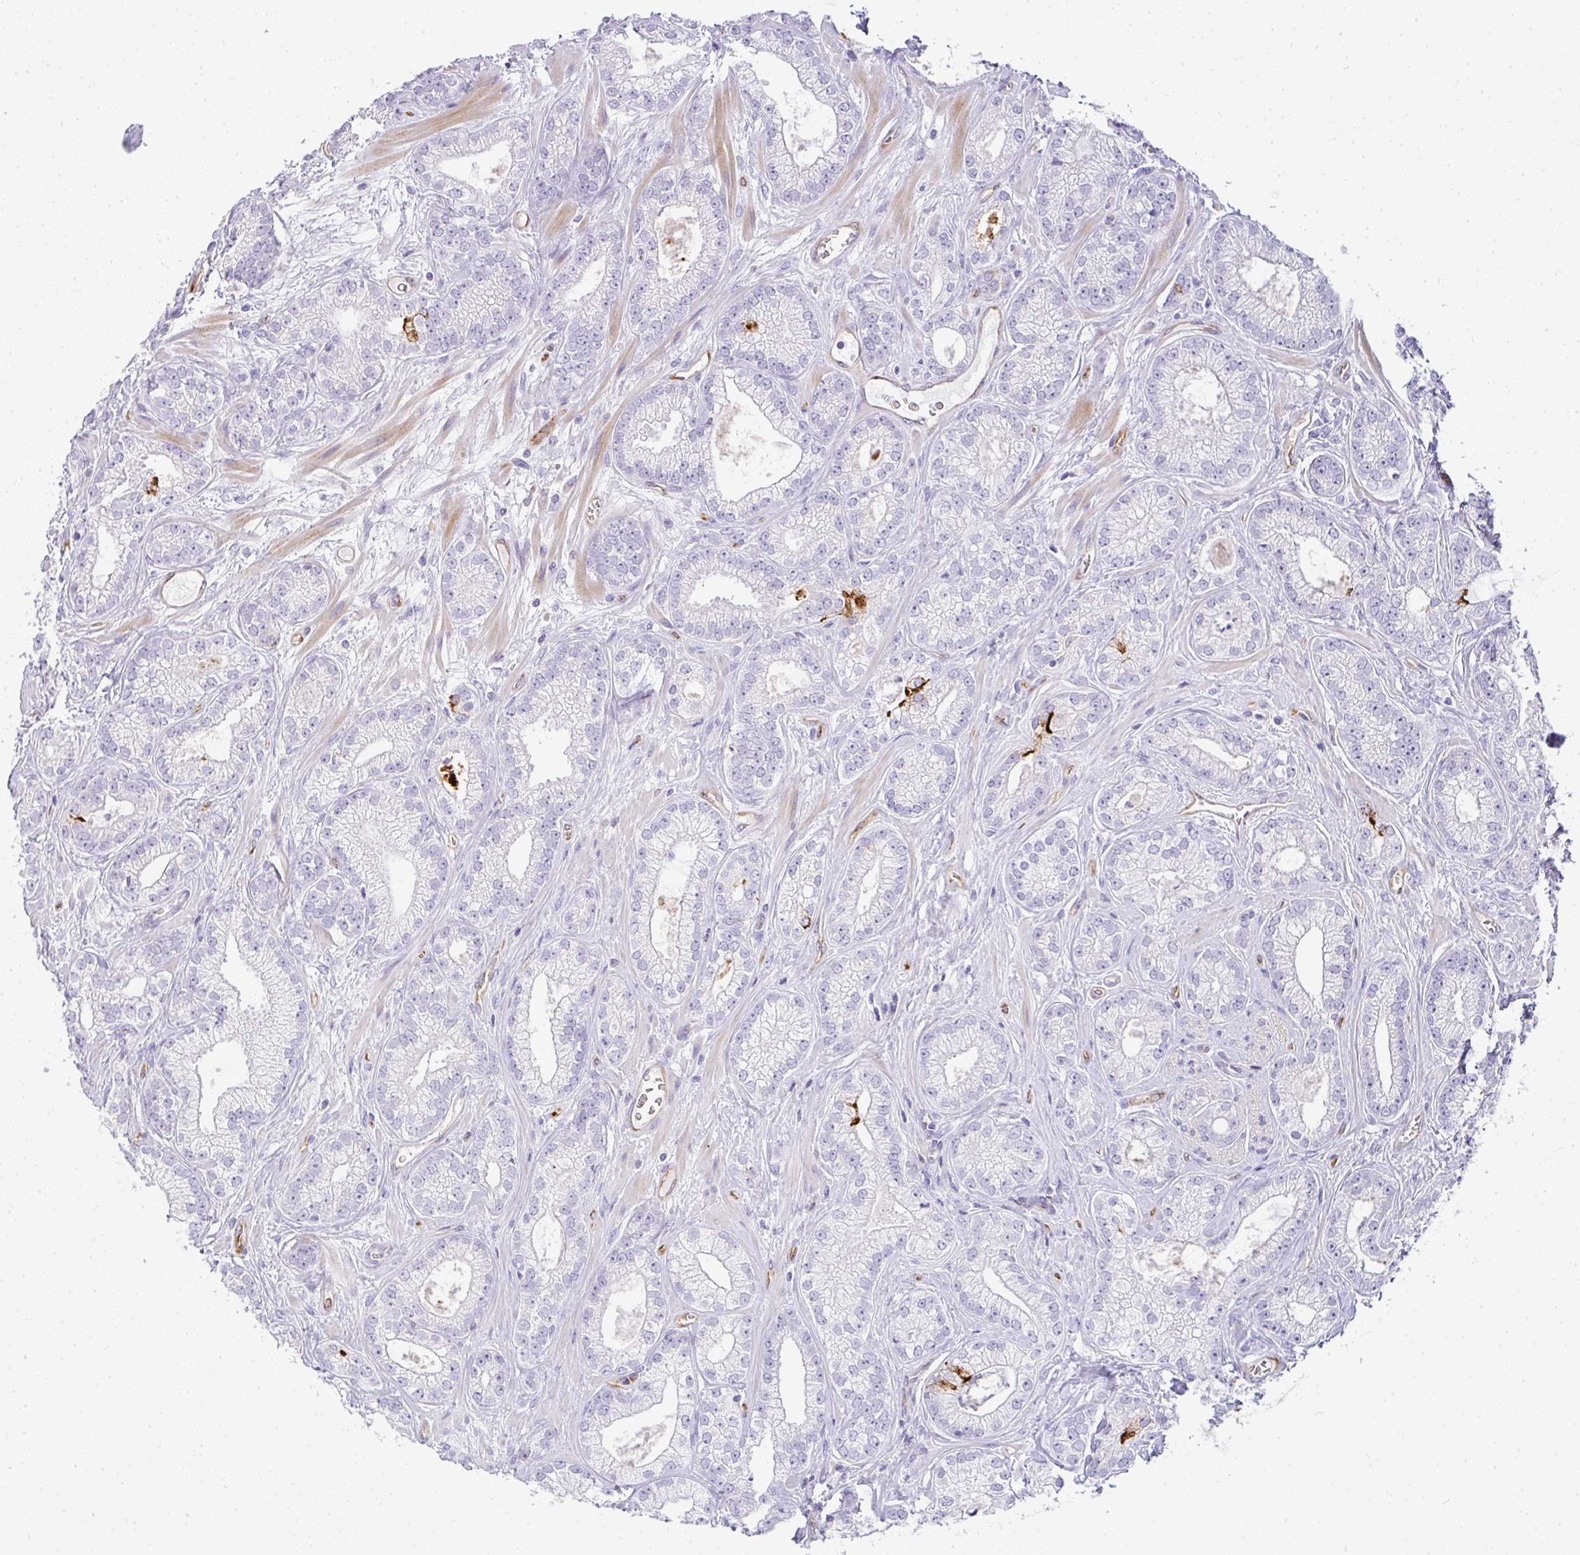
{"staining": {"intensity": "negative", "quantity": "none", "location": "none"}, "tissue": "prostate cancer", "cell_type": "Tumor cells", "image_type": "cancer", "snomed": [{"axis": "morphology", "description": "Adenocarcinoma, High grade"}, {"axis": "topography", "description": "Prostate"}], "caption": "The immunohistochemistry photomicrograph has no significant expression in tumor cells of prostate adenocarcinoma (high-grade) tissue.", "gene": "LIPE", "patient": {"sex": "male", "age": 66}}